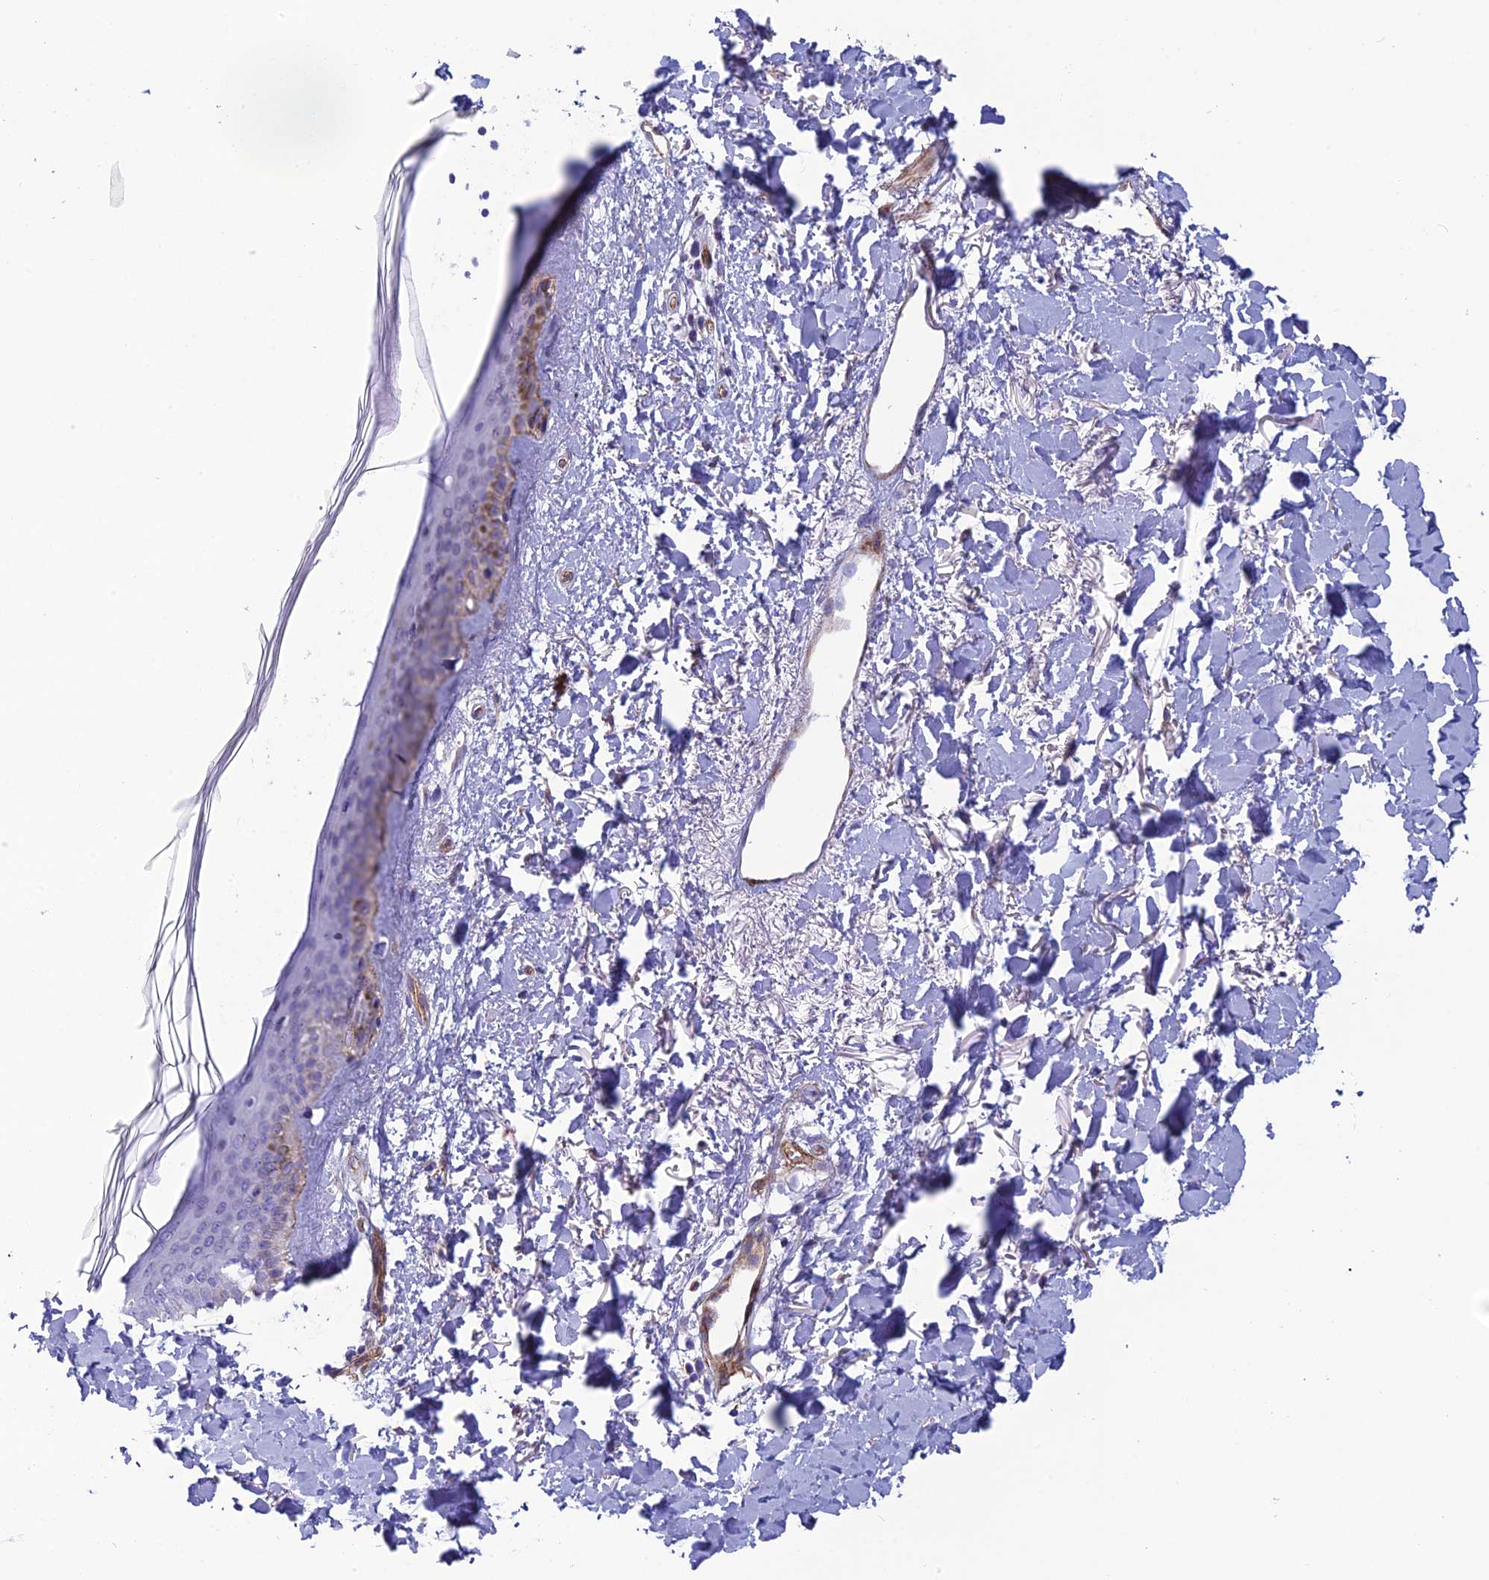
{"staining": {"intensity": "negative", "quantity": "none", "location": "none"}, "tissue": "skin", "cell_type": "Fibroblasts", "image_type": "normal", "snomed": [{"axis": "morphology", "description": "Normal tissue, NOS"}, {"axis": "topography", "description": "Skin"}], "caption": "Protein analysis of normal skin reveals no significant staining in fibroblasts. (DAB (3,3'-diaminobenzidine) immunohistochemistry visualized using brightfield microscopy, high magnification).", "gene": "POMGNT1", "patient": {"sex": "female", "age": 58}}